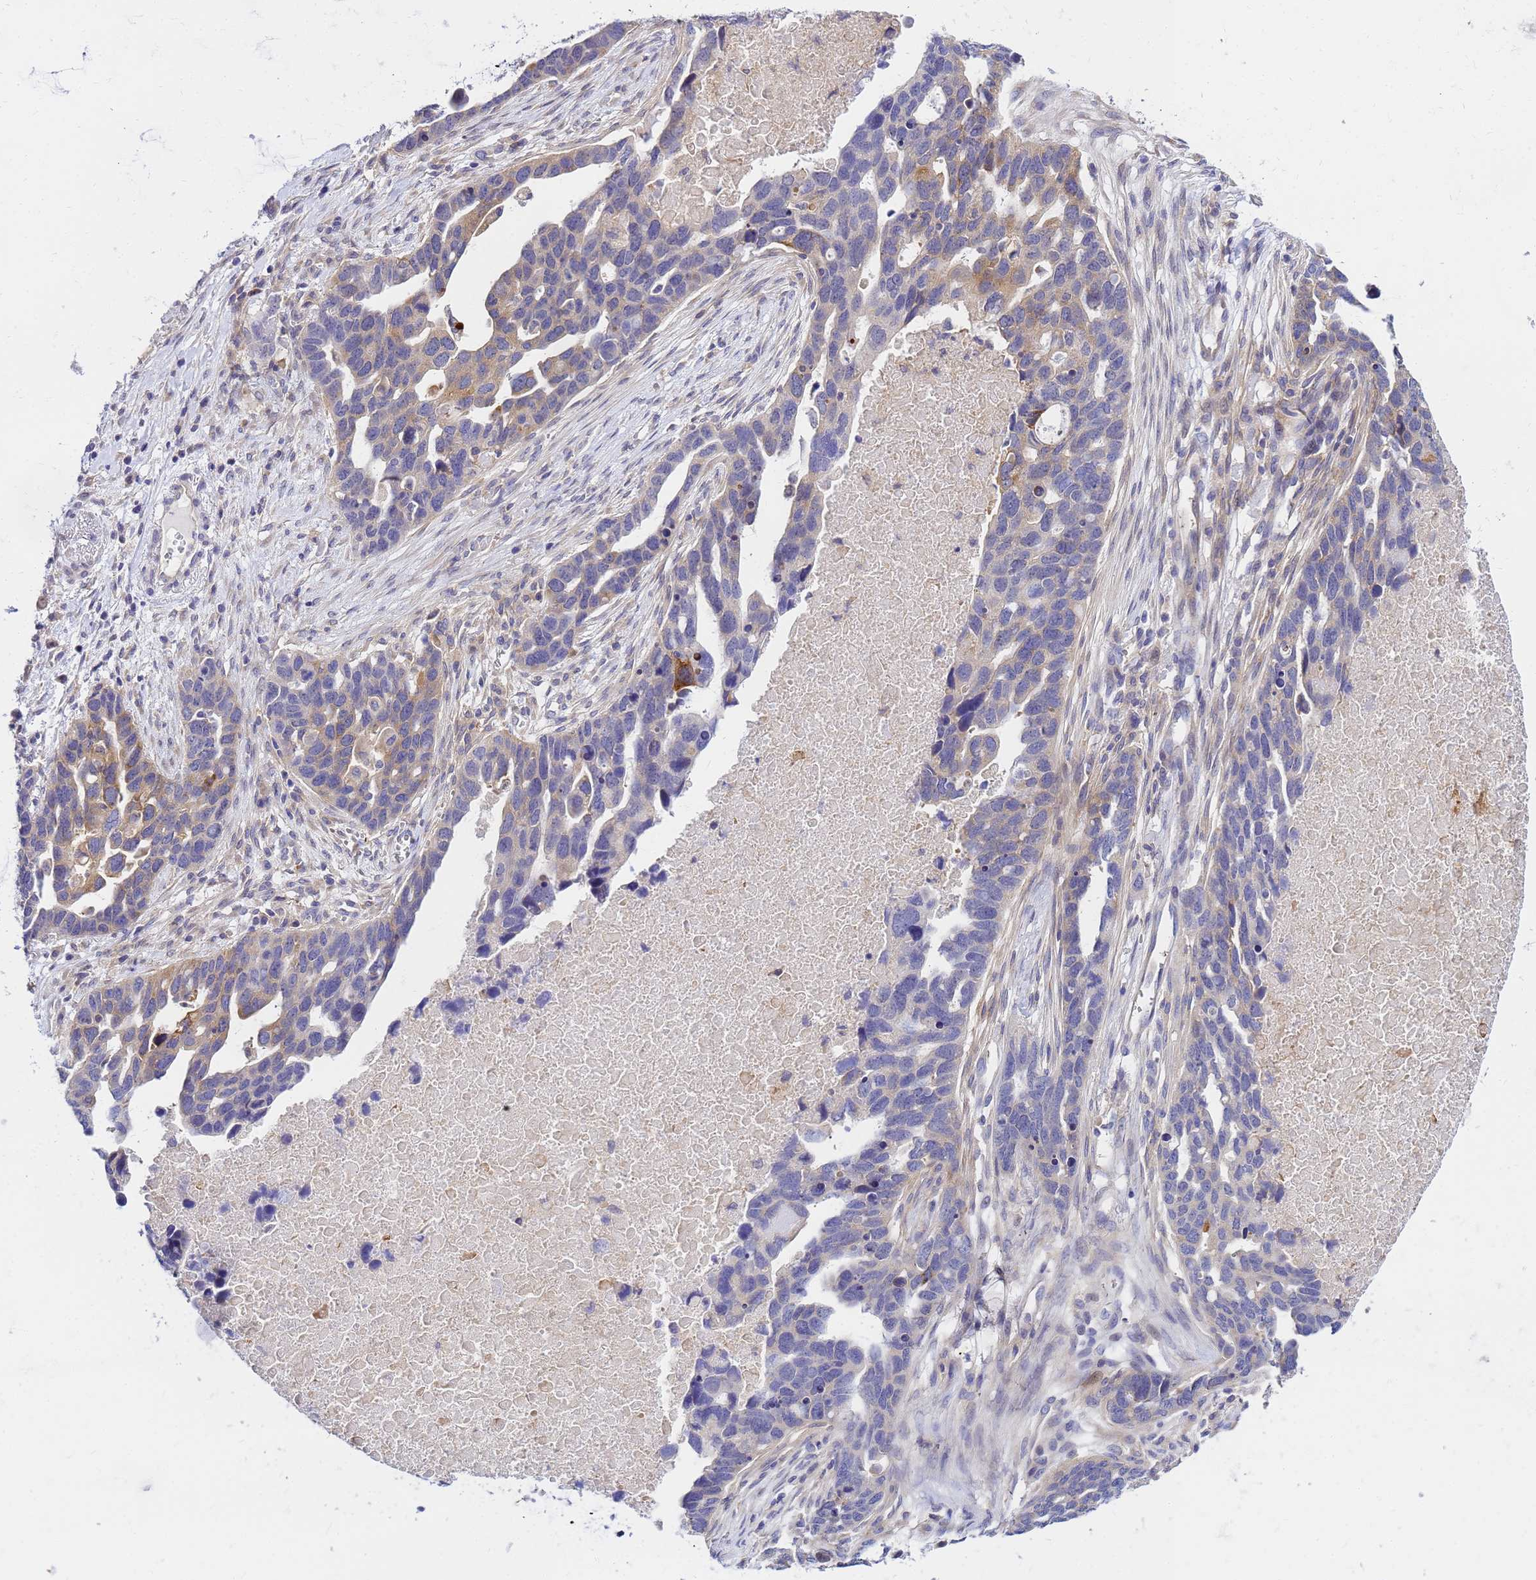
{"staining": {"intensity": "moderate", "quantity": "<25%", "location": "cytoplasmic/membranous"}, "tissue": "ovarian cancer", "cell_type": "Tumor cells", "image_type": "cancer", "snomed": [{"axis": "morphology", "description": "Cystadenocarcinoma, serous, NOS"}, {"axis": "topography", "description": "Ovary"}], "caption": "This photomicrograph displays immunohistochemistry staining of human serous cystadenocarcinoma (ovarian), with low moderate cytoplasmic/membranous positivity in about <25% of tumor cells.", "gene": "HERC5", "patient": {"sex": "female", "age": 54}}